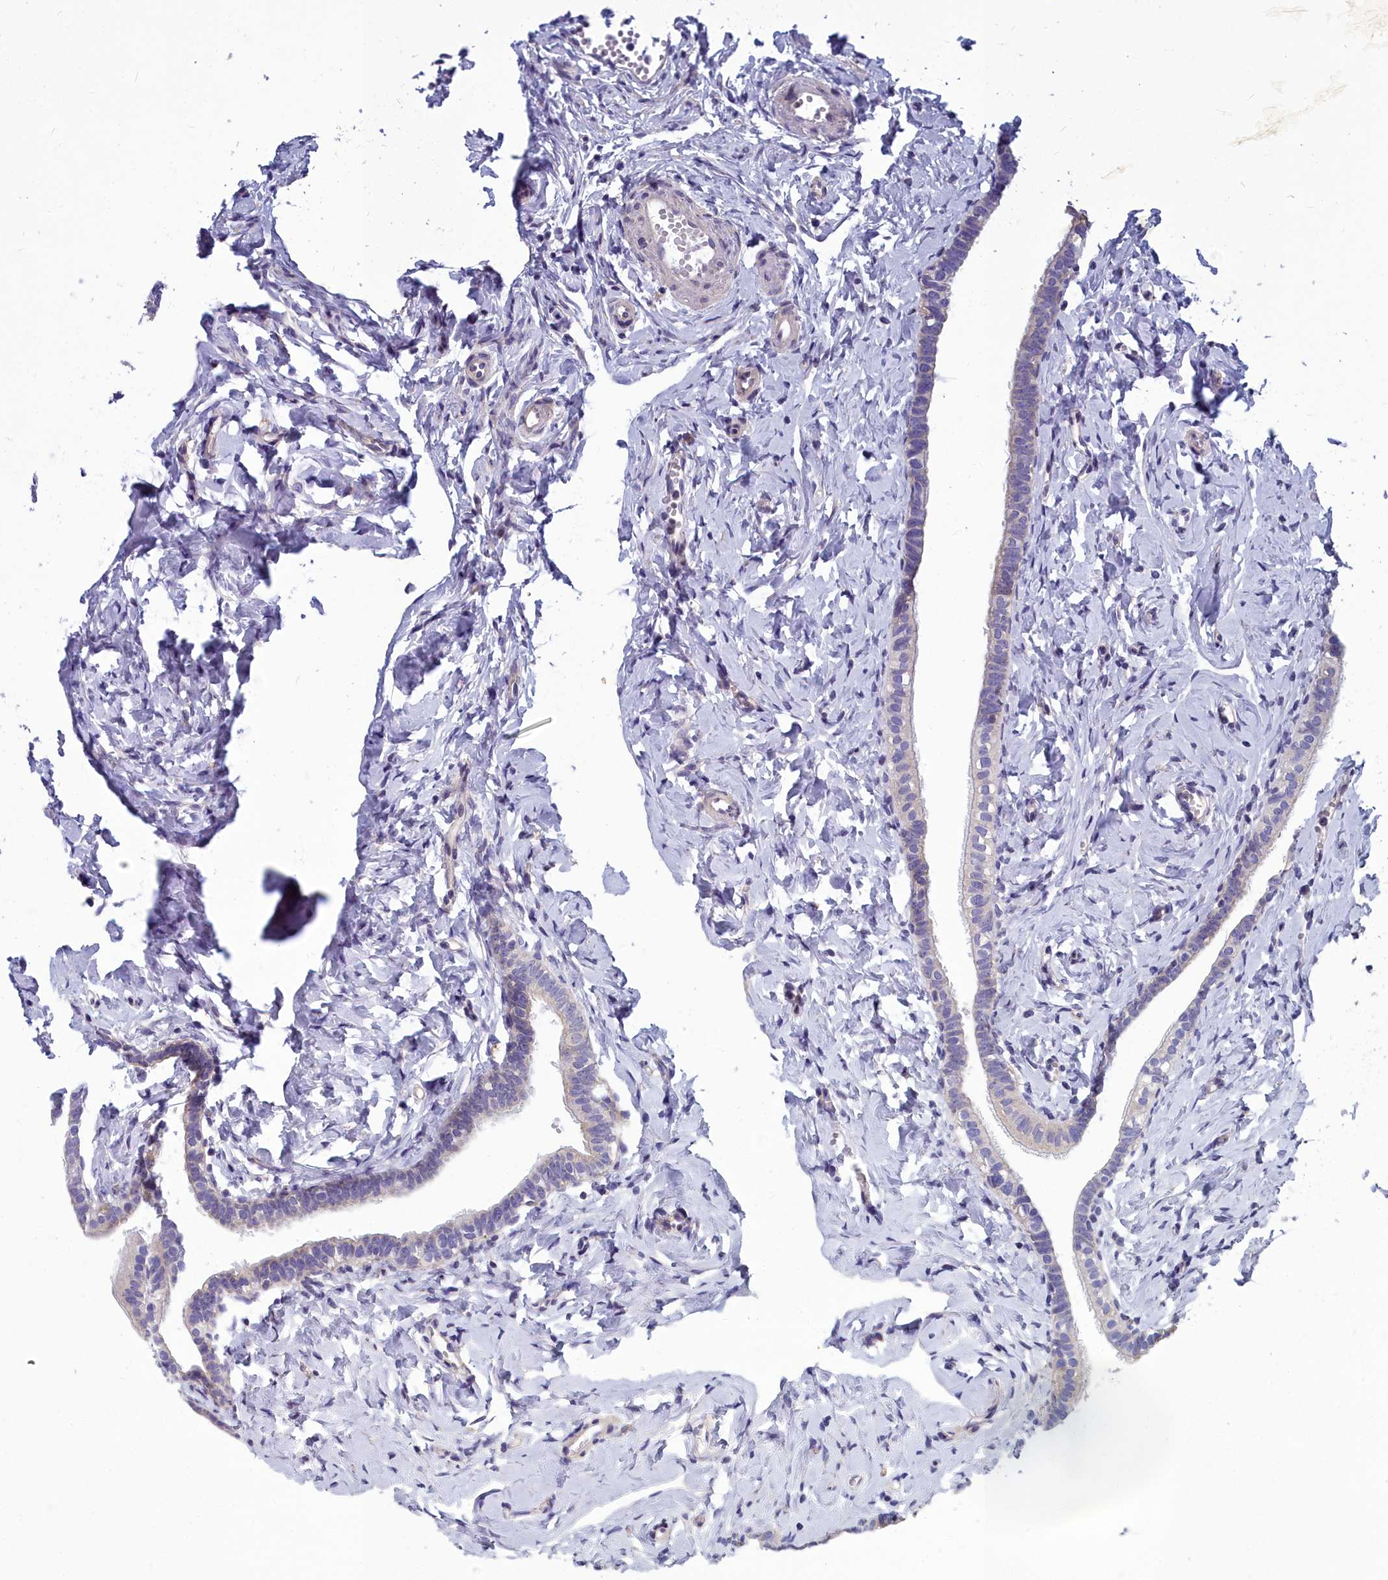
{"staining": {"intensity": "moderate", "quantity": "25%-75%", "location": "cytoplasmic/membranous"}, "tissue": "fallopian tube", "cell_type": "Glandular cells", "image_type": "normal", "snomed": [{"axis": "morphology", "description": "Normal tissue, NOS"}, {"axis": "topography", "description": "Fallopian tube"}], "caption": "Fallopian tube stained with IHC reveals moderate cytoplasmic/membranous staining in approximately 25%-75% of glandular cells.", "gene": "COX20", "patient": {"sex": "female", "age": 66}}